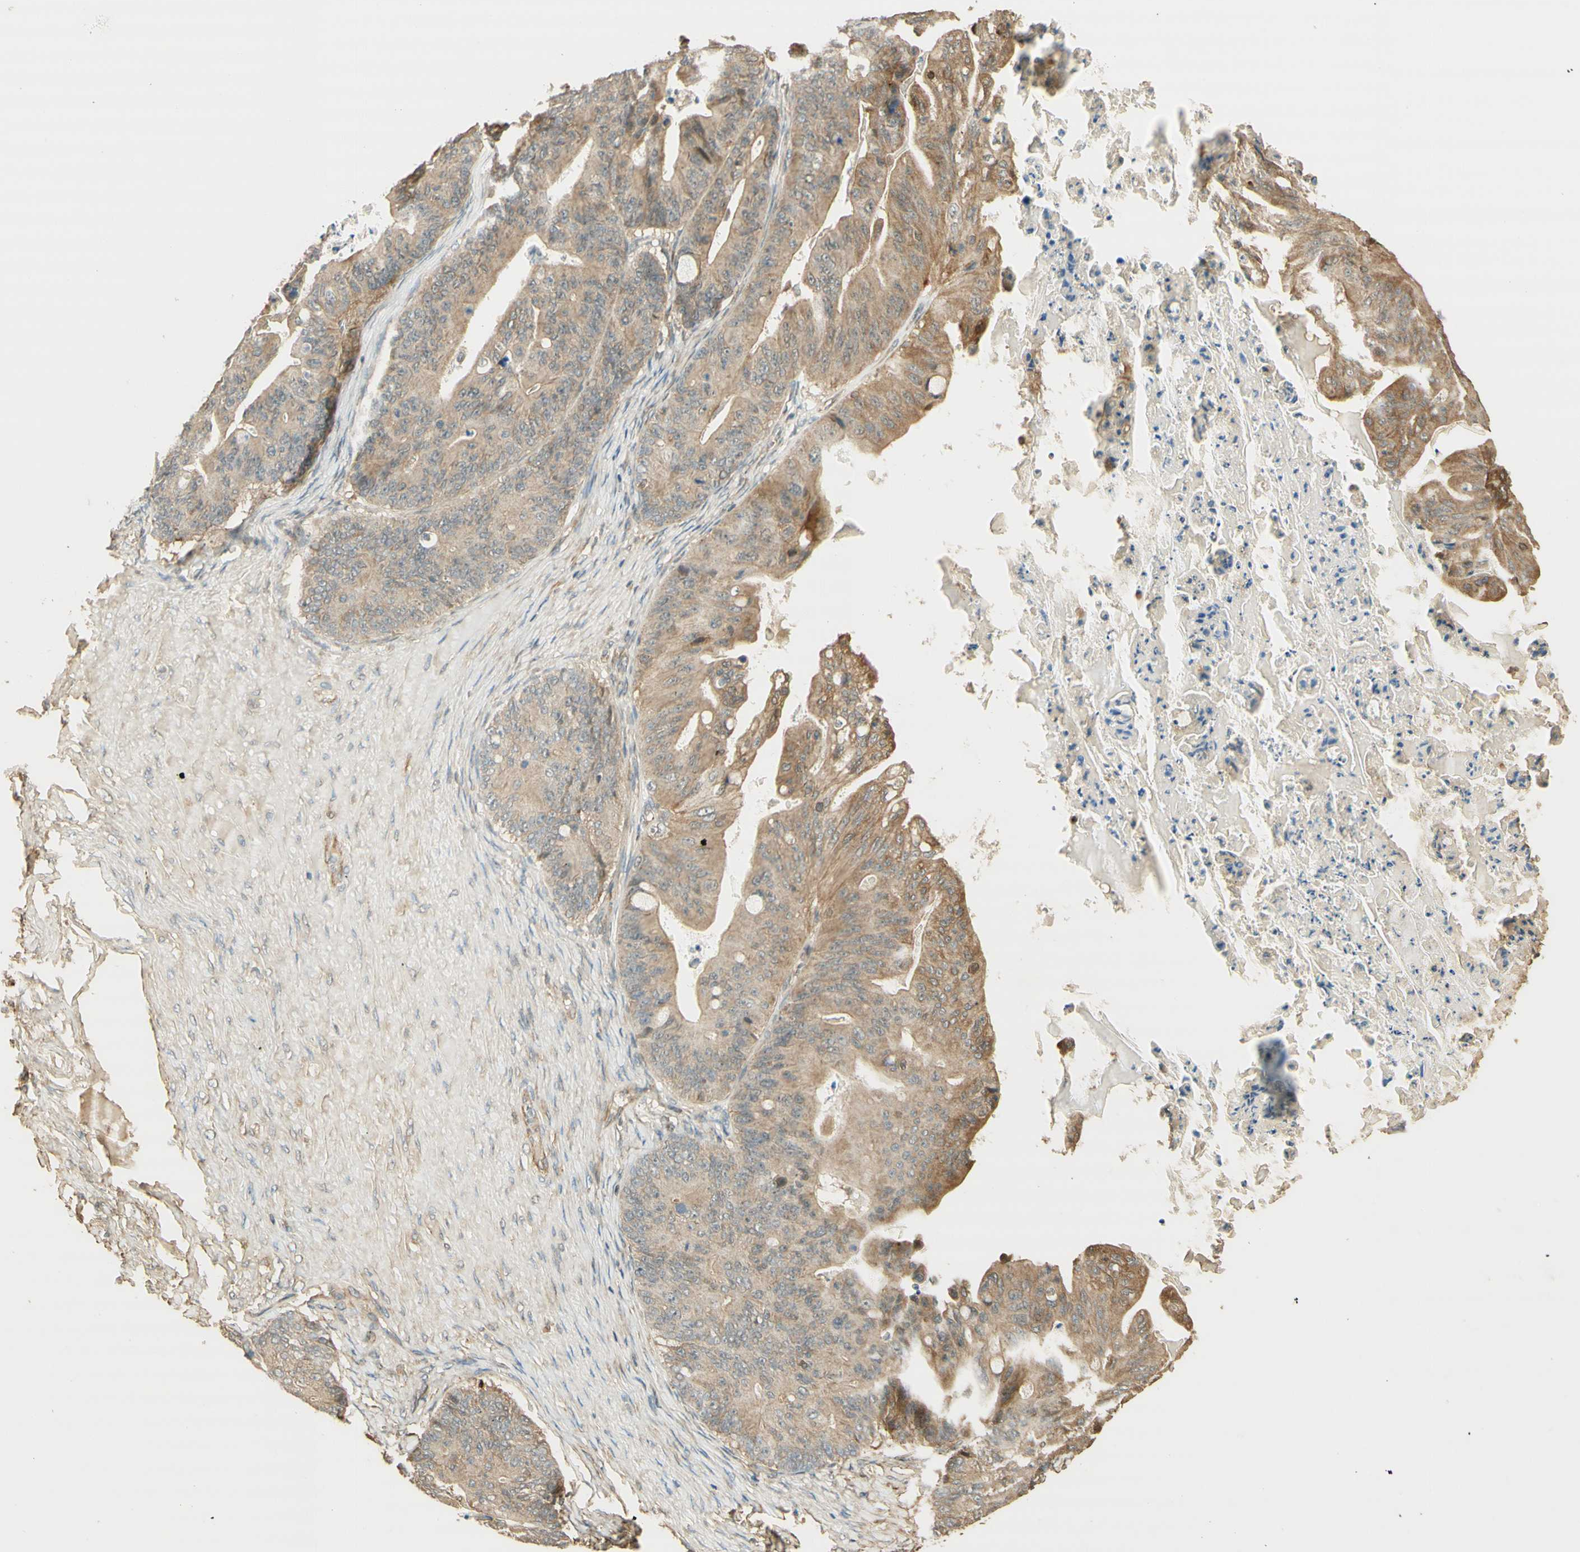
{"staining": {"intensity": "moderate", "quantity": ">75%", "location": "cytoplasmic/membranous"}, "tissue": "ovarian cancer", "cell_type": "Tumor cells", "image_type": "cancer", "snomed": [{"axis": "morphology", "description": "Cystadenocarcinoma, mucinous, NOS"}, {"axis": "topography", "description": "Ovary"}], "caption": "An image of ovarian cancer stained for a protein shows moderate cytoplasmic/membranous brown staining in tumor cells.", "gene": "AGER", "patient": {"sex": "female", "age": 37}}